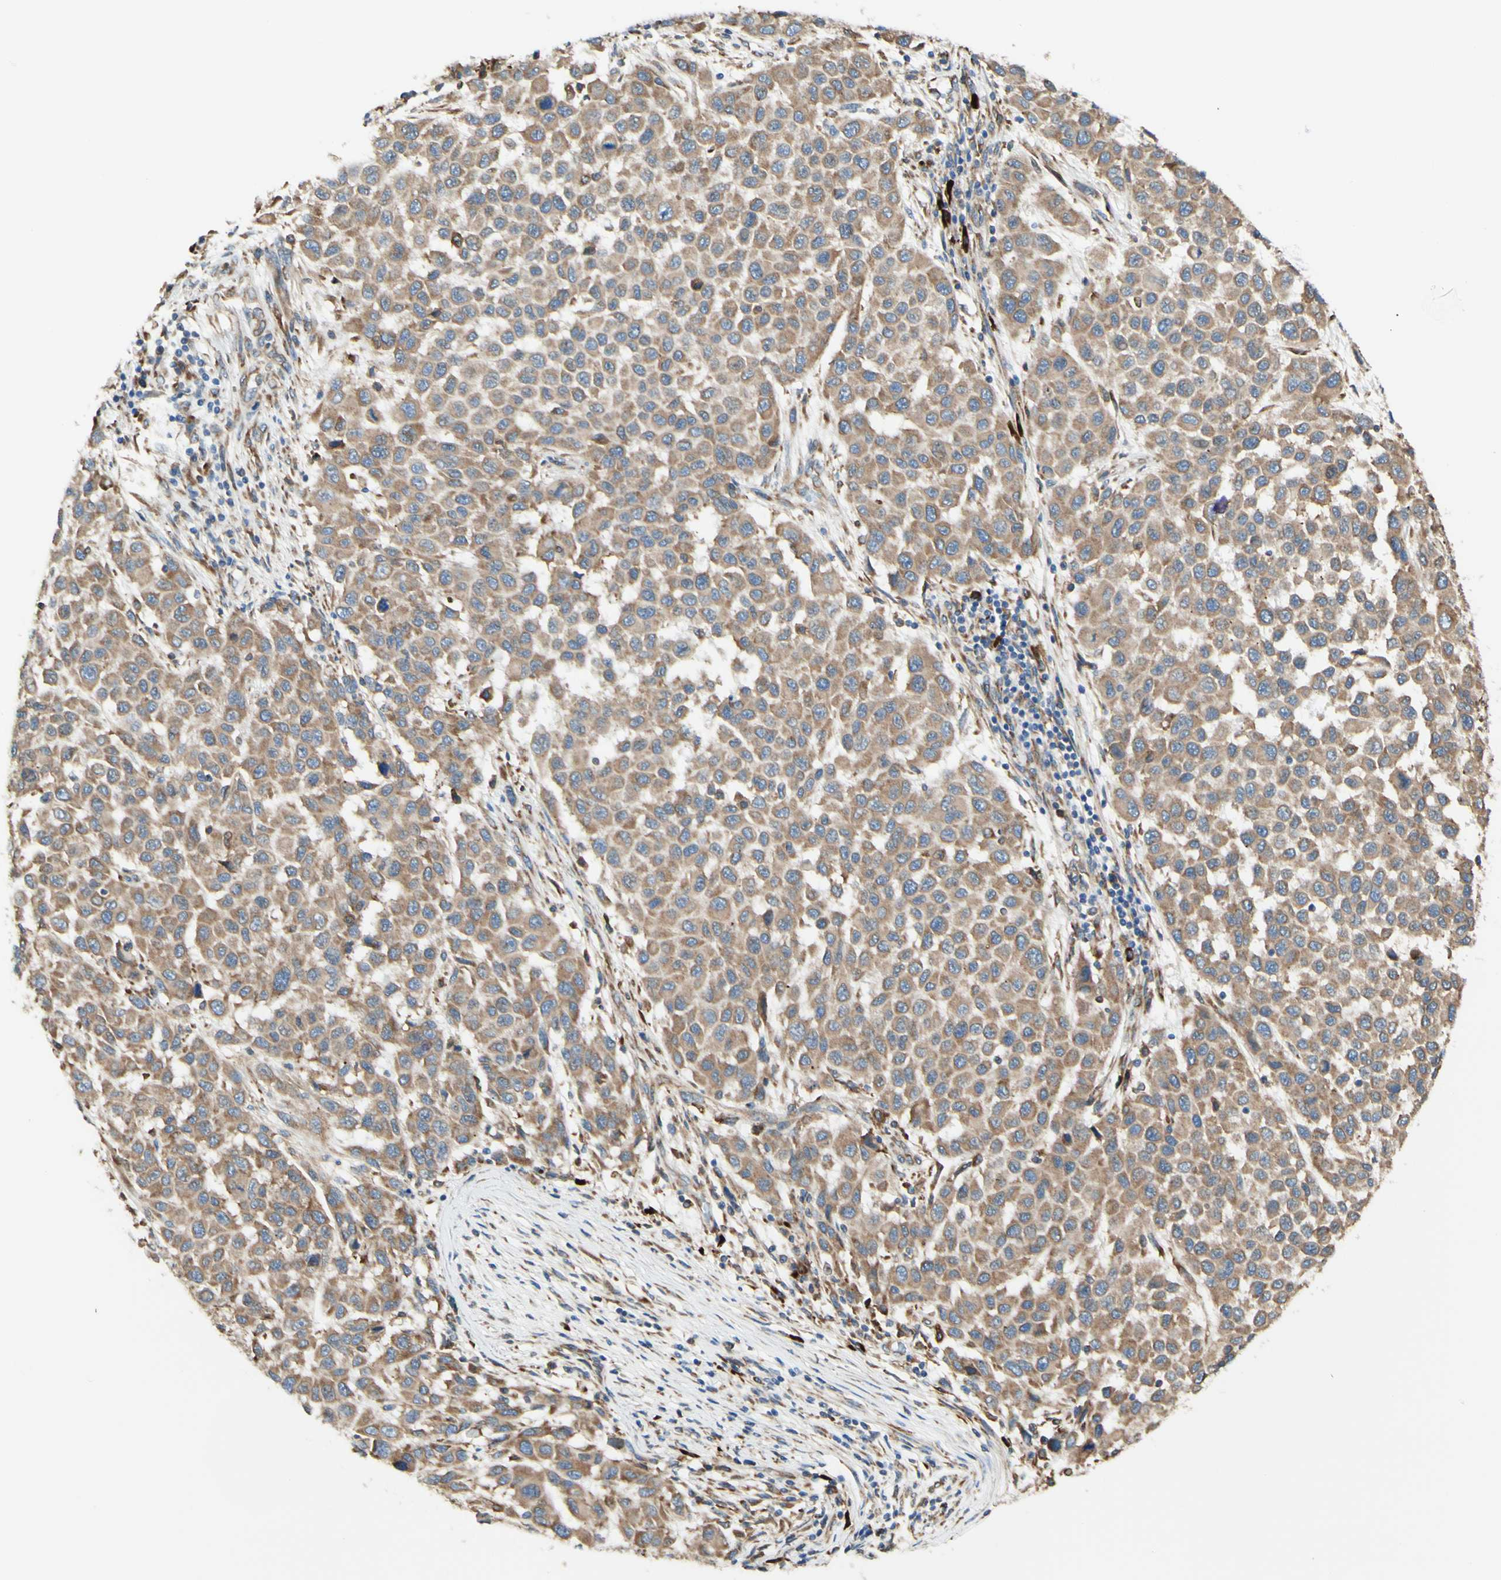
{"staining": {"intensity": "moderate", "quantity": ">75%", "location": "cytoplasmic/membranous"}, "tissue": "melanoma", "cell_type": "Tumor cells", "image_type": "cancer", "snomed": [{"axis": "morphology", "description": "Malignant melanoma, Metastatic site"}, {"axis": "topography", "description": "Lymph node"}], "caption": "Melanoma stained with a protein marker exhibits moderate staining in tumor cells.", "gene": "DNAJB11", "patient": {"sex": "male", "age": 61}}